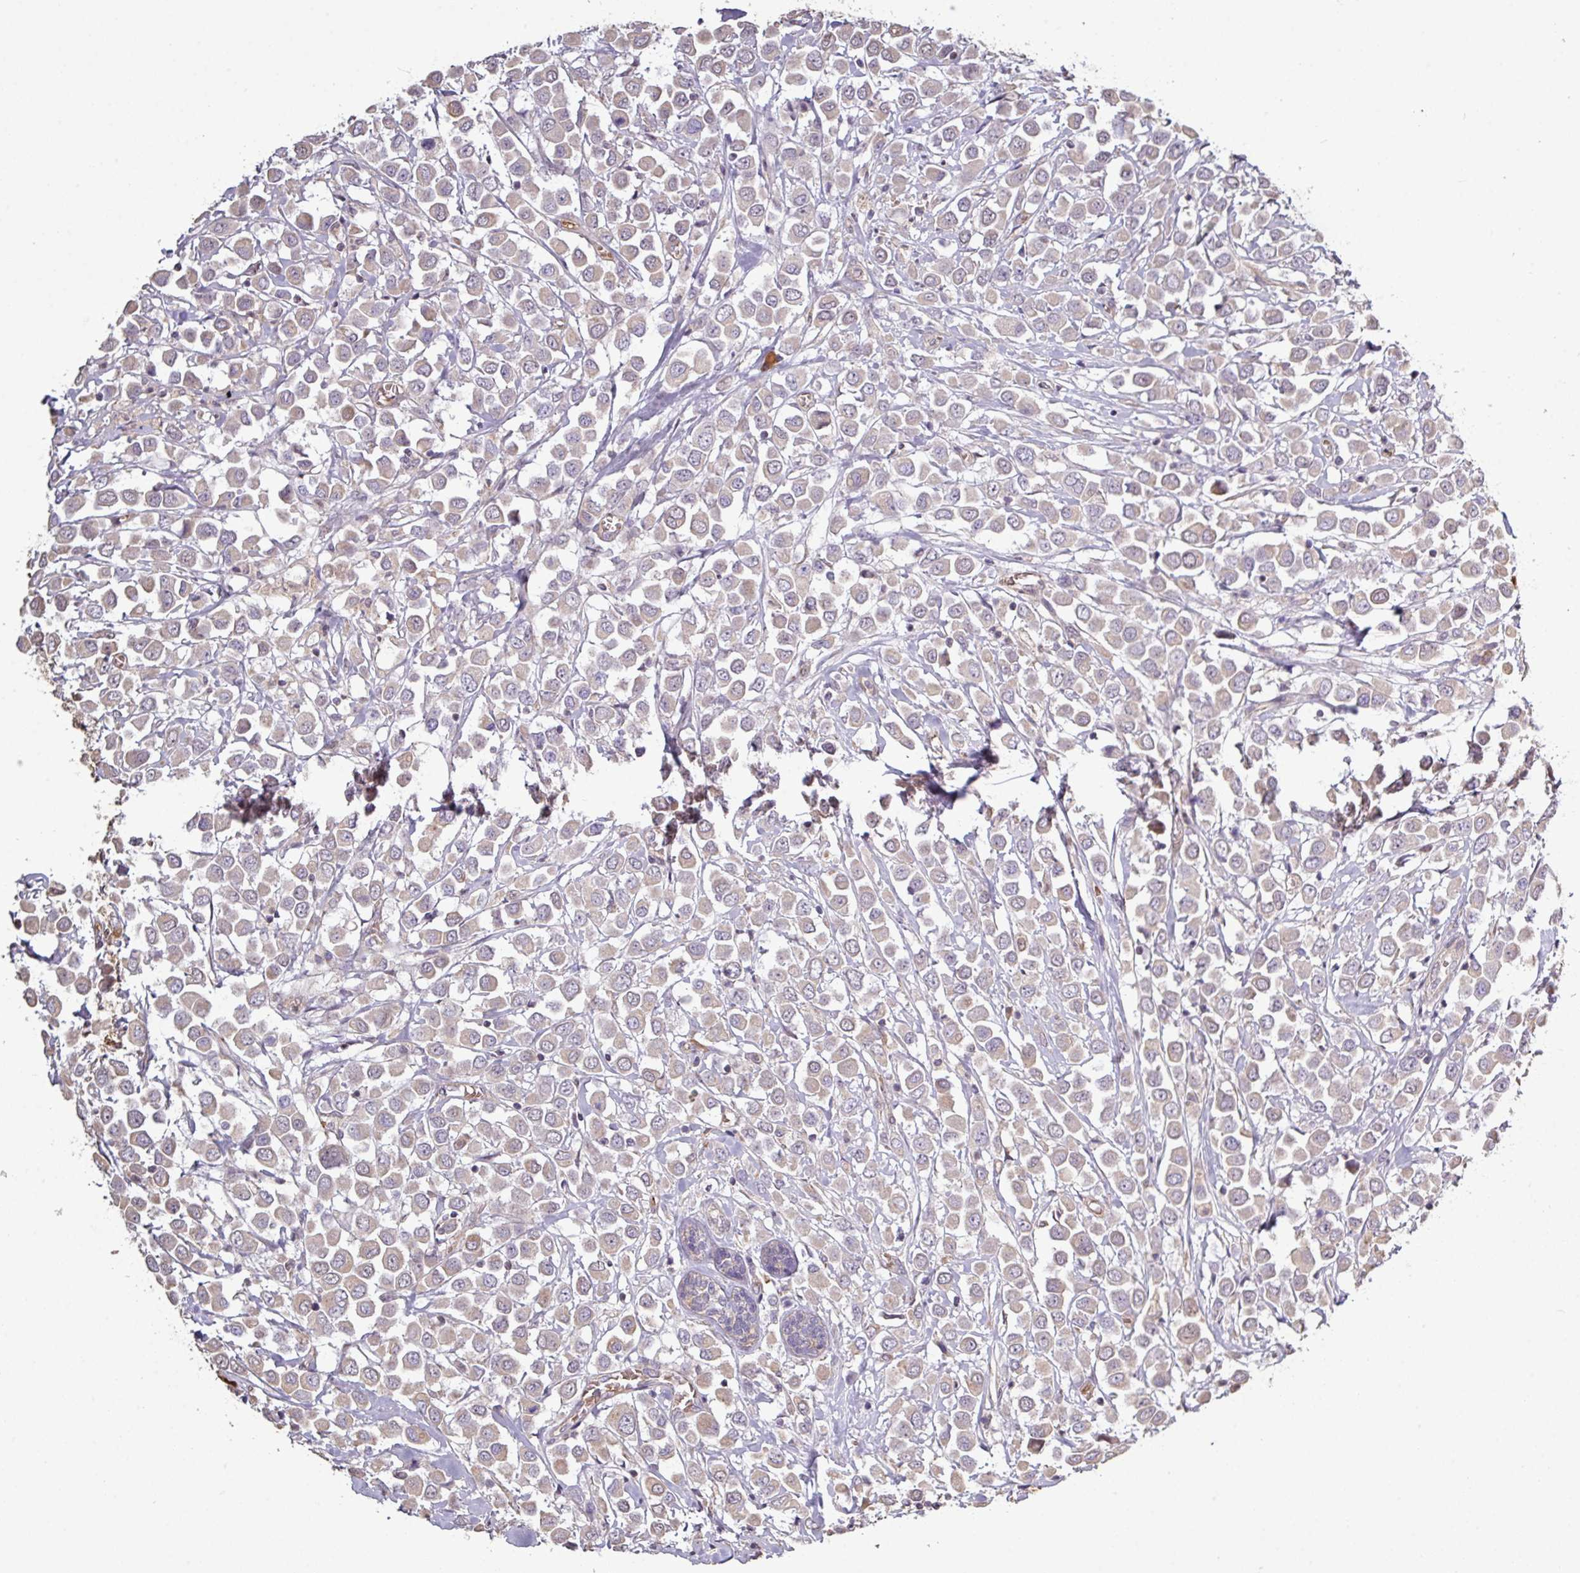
{"staining": {"intensity": "weak", "quantity": "<25%", "location": "cytoplasmic/membranous"}, "tissue": "breast cancer", "cell_type": "Tumor cells", "image_type": "cancer", "snomed": [{"axis": "morphology", "description": "Duct carcinoma"}, {"axis": "topography", "description": "Breast"}], "caption": "Image shows no protein expression in tumor cells of breast cancer (infiltrating ductal carcinoma) tissue.", "gene": "NHSL2", "patient": {"sex": "female", "age": 61}}